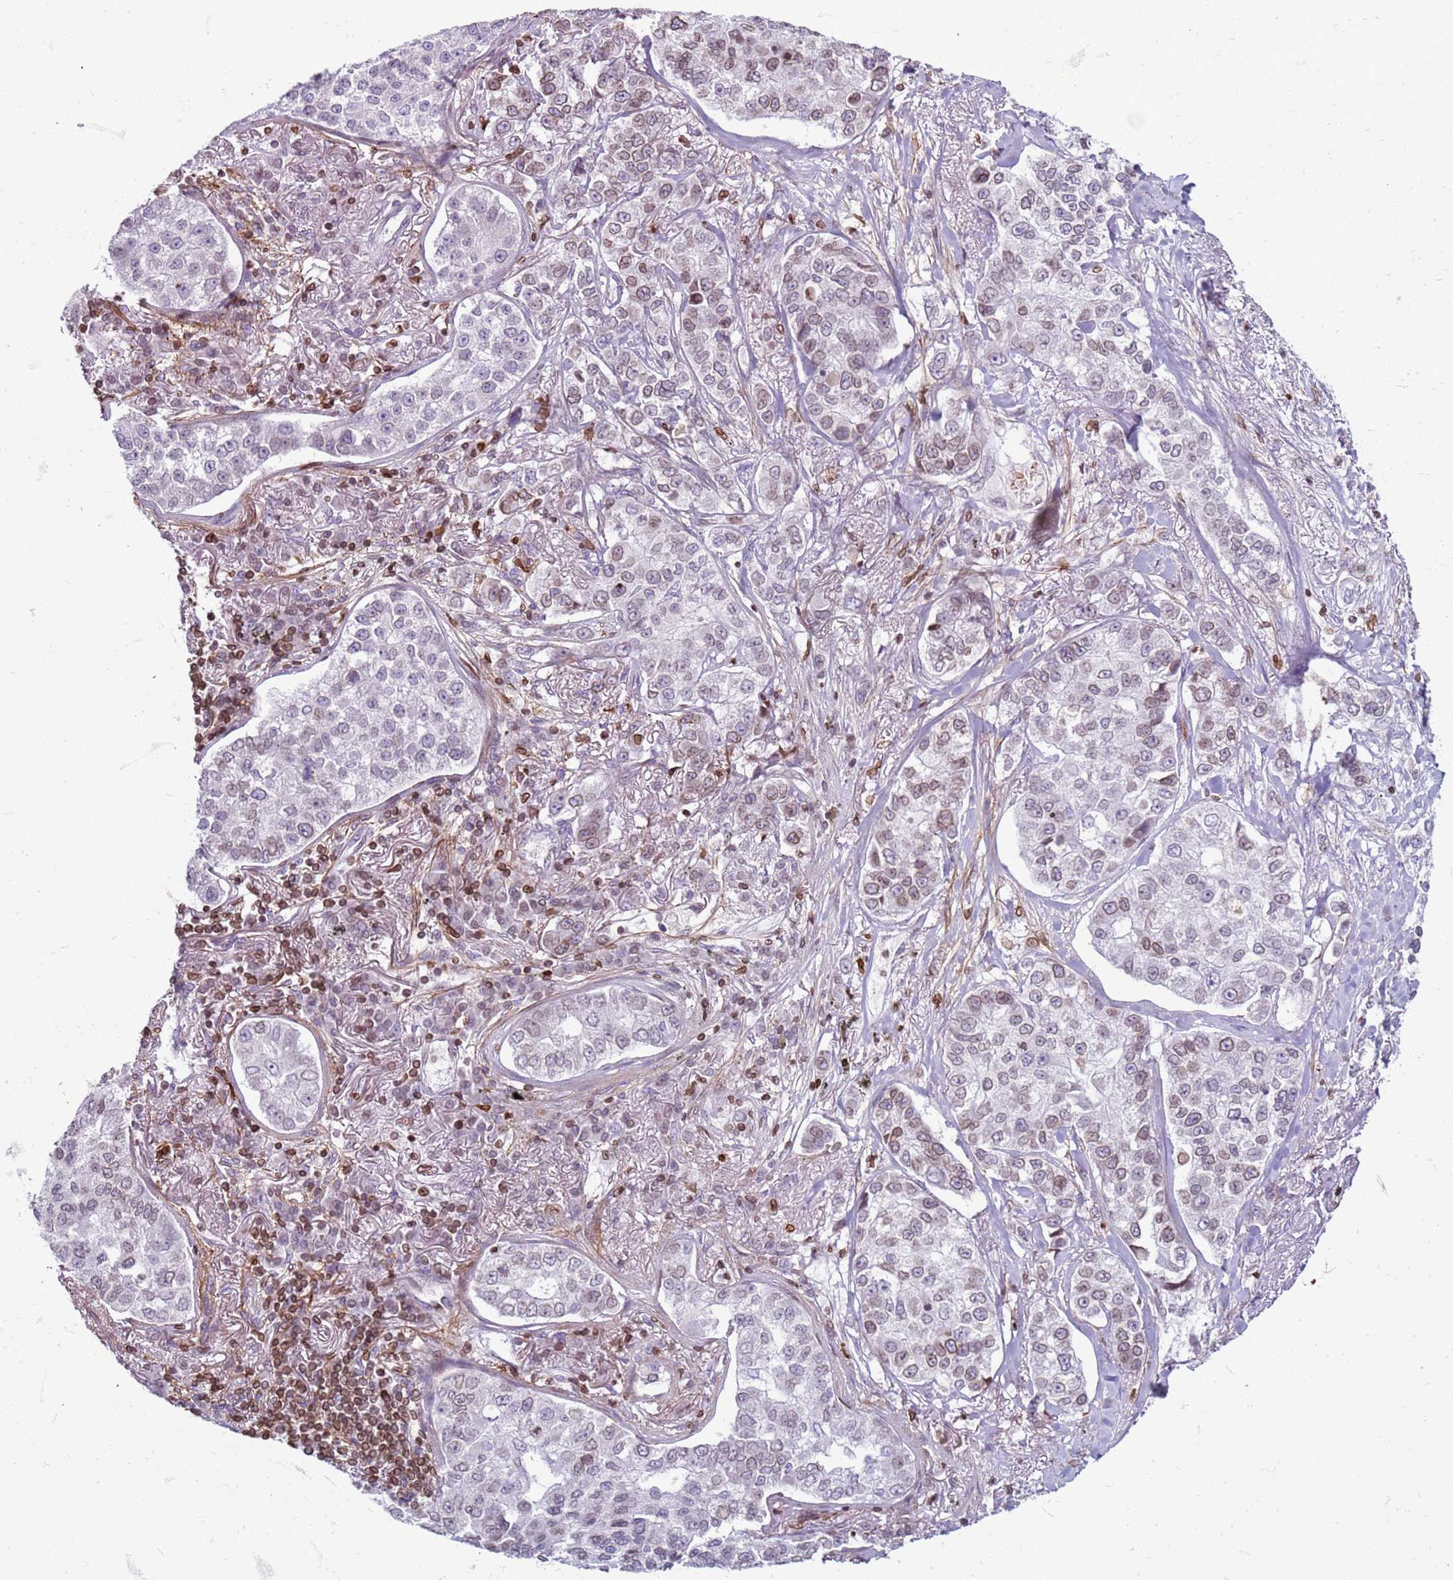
{"staining": {"intensity": "moderate", "quantity": "25%-75%", "location": "cytoplasmic/membranous,nuclear"}, "tissue": "lung cancer", "cell_type": "Tumor cells", "image_type": "cancer", "snomed": [{"axis": "morphology", "description": "Adenocarcinoma, NOS"}, {"axis": "topography", "description": "Lung"}], "caption": "This photomicrograph shows adenocarcinoma (lung) stained with IHC to label a protein in brown. The cytoplasmic/membranous and nuclear of tumor cells show moderate positivity for the protein. Nuclei are counter-stained blue.", "gene": "METTL25B", "patient": {"sex": "male", "age": 49}}